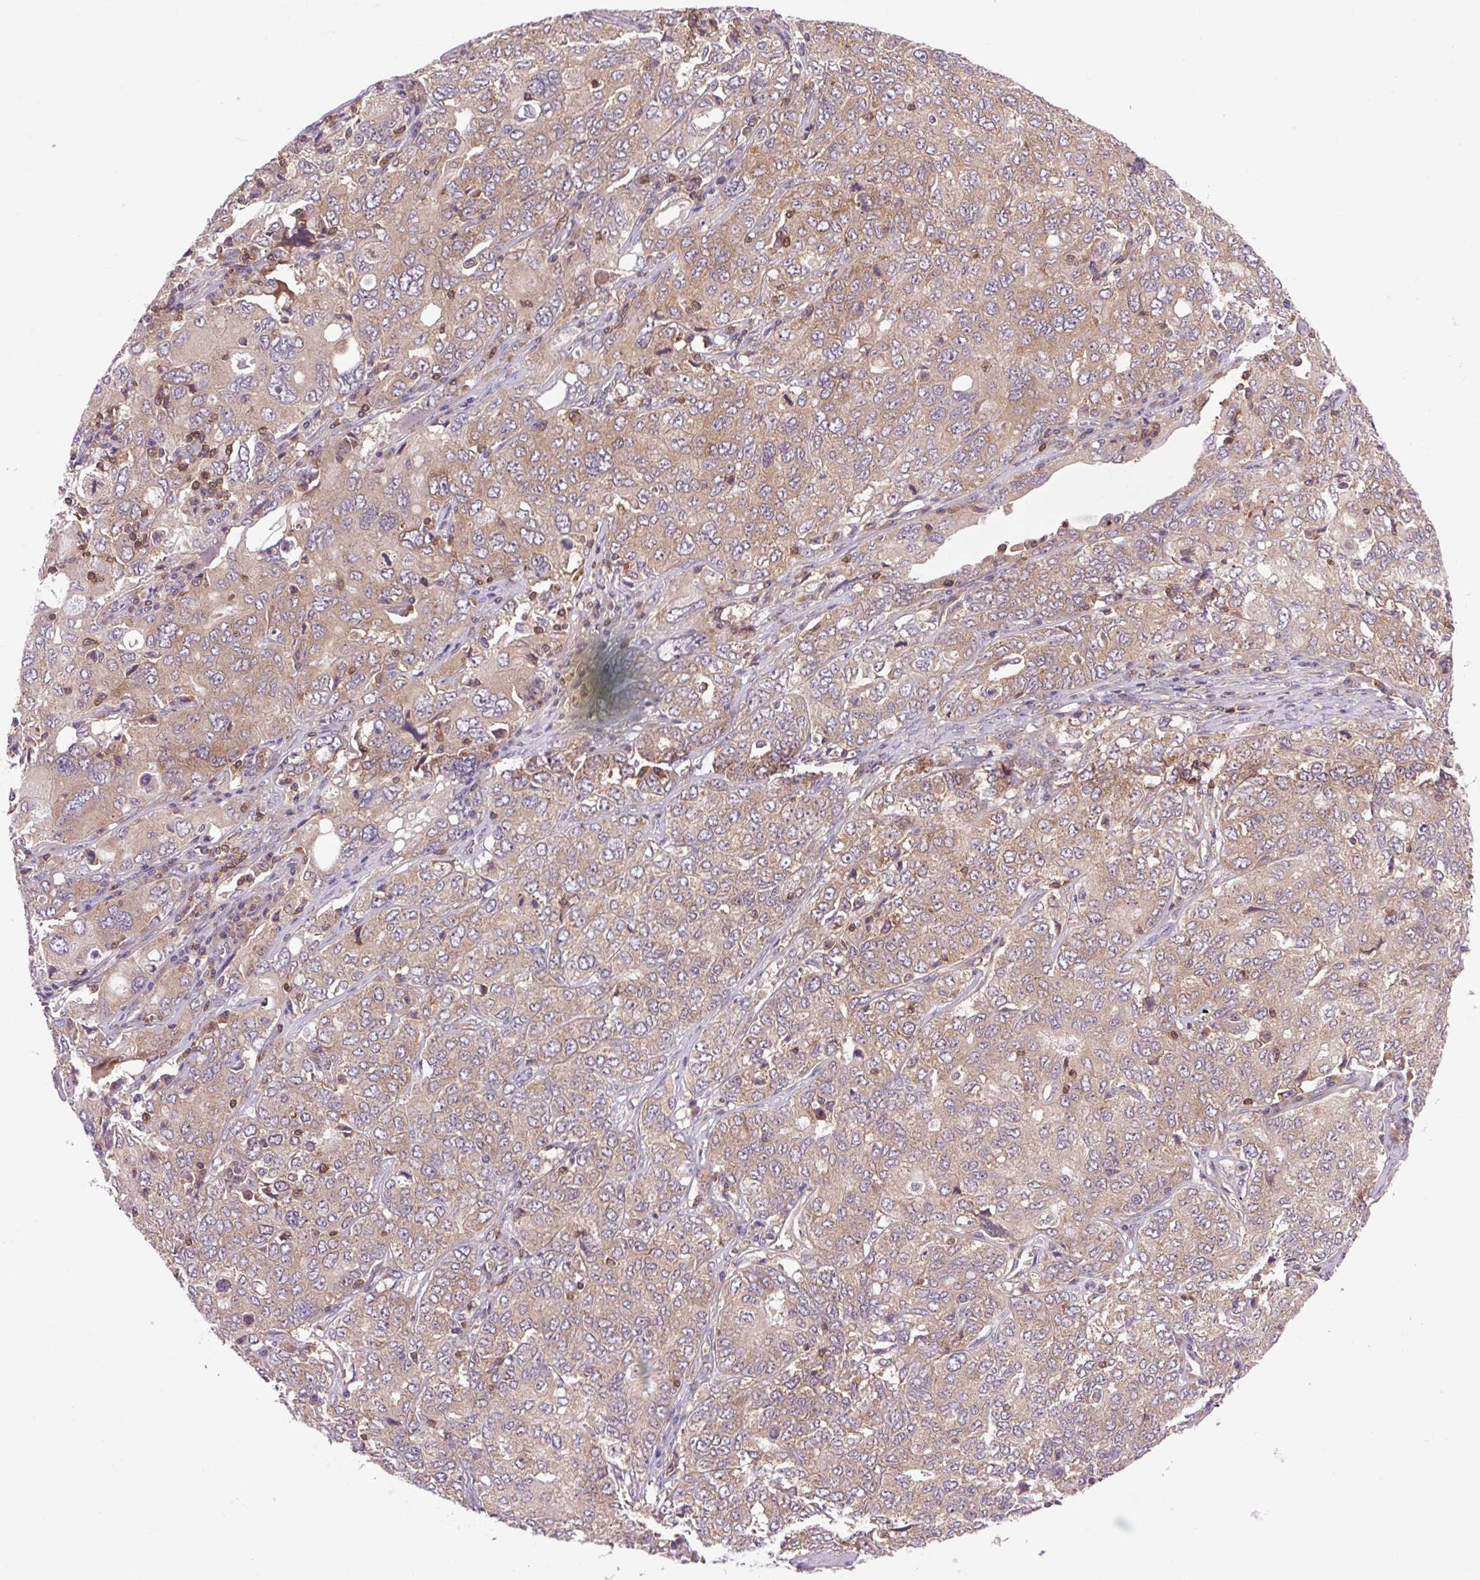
{"staining": {"intensity": "weak", "quantity": ">75%", "location": "cytoplasmic/membranous"}, "tissue": "ovarian cancer", "cell_type": "Tumor cells", "image_type": "cancer", "snomed": [{"axis": "morphology", "description": "Carcinoma, endometroid"}, {"axis": "topography", "description": "Ovary"}], "caption": "A brown stain highlights weak cytoplasmic/membranous positivity of a protein in ovarian endometroid carcinoma tumor cells. (DAB (3,3'-diaminobenzidine) IHC with brightfield microscopy, high magnification).", "gene": "PLCG1", "patient": {"sex": "female", "age": 62}}